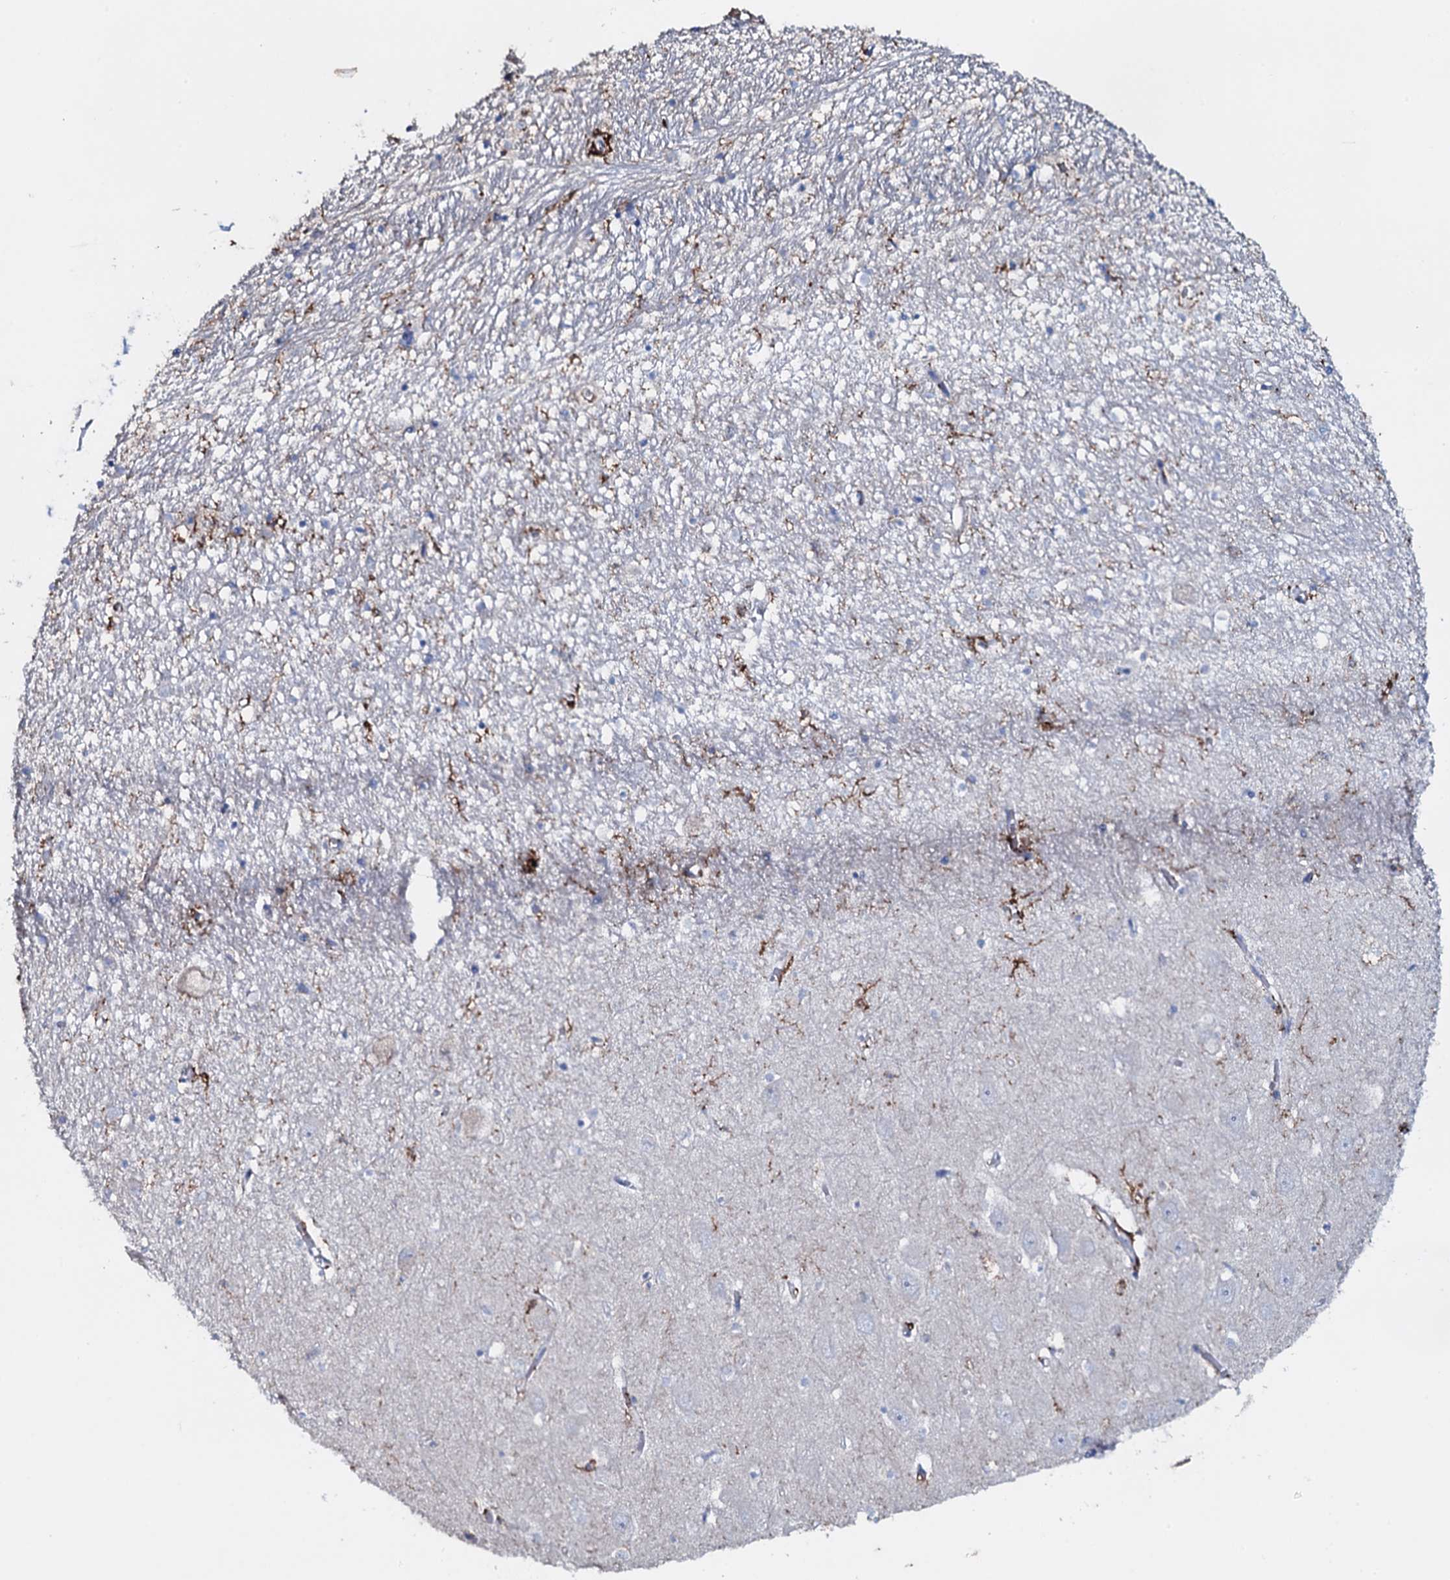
{"staining": {"intensity": "negative", "quantity": "none", "location": "none"}, "tissue": "hippocampus", "cell_type": "Glial cells", "image_type": "normal", "snomed": [{"axis": "morphology", "description": "Normal tissue, NOS"}, {"axis": "topography", "description": "Hippocampus"}], "caption": "This is an immunohistochemistry (IHC) micrograph of normal hippocampus. There is no expression in glial cells.", "gene": "OSBPL2", "patient": {"sex": "female", "age": 64}}